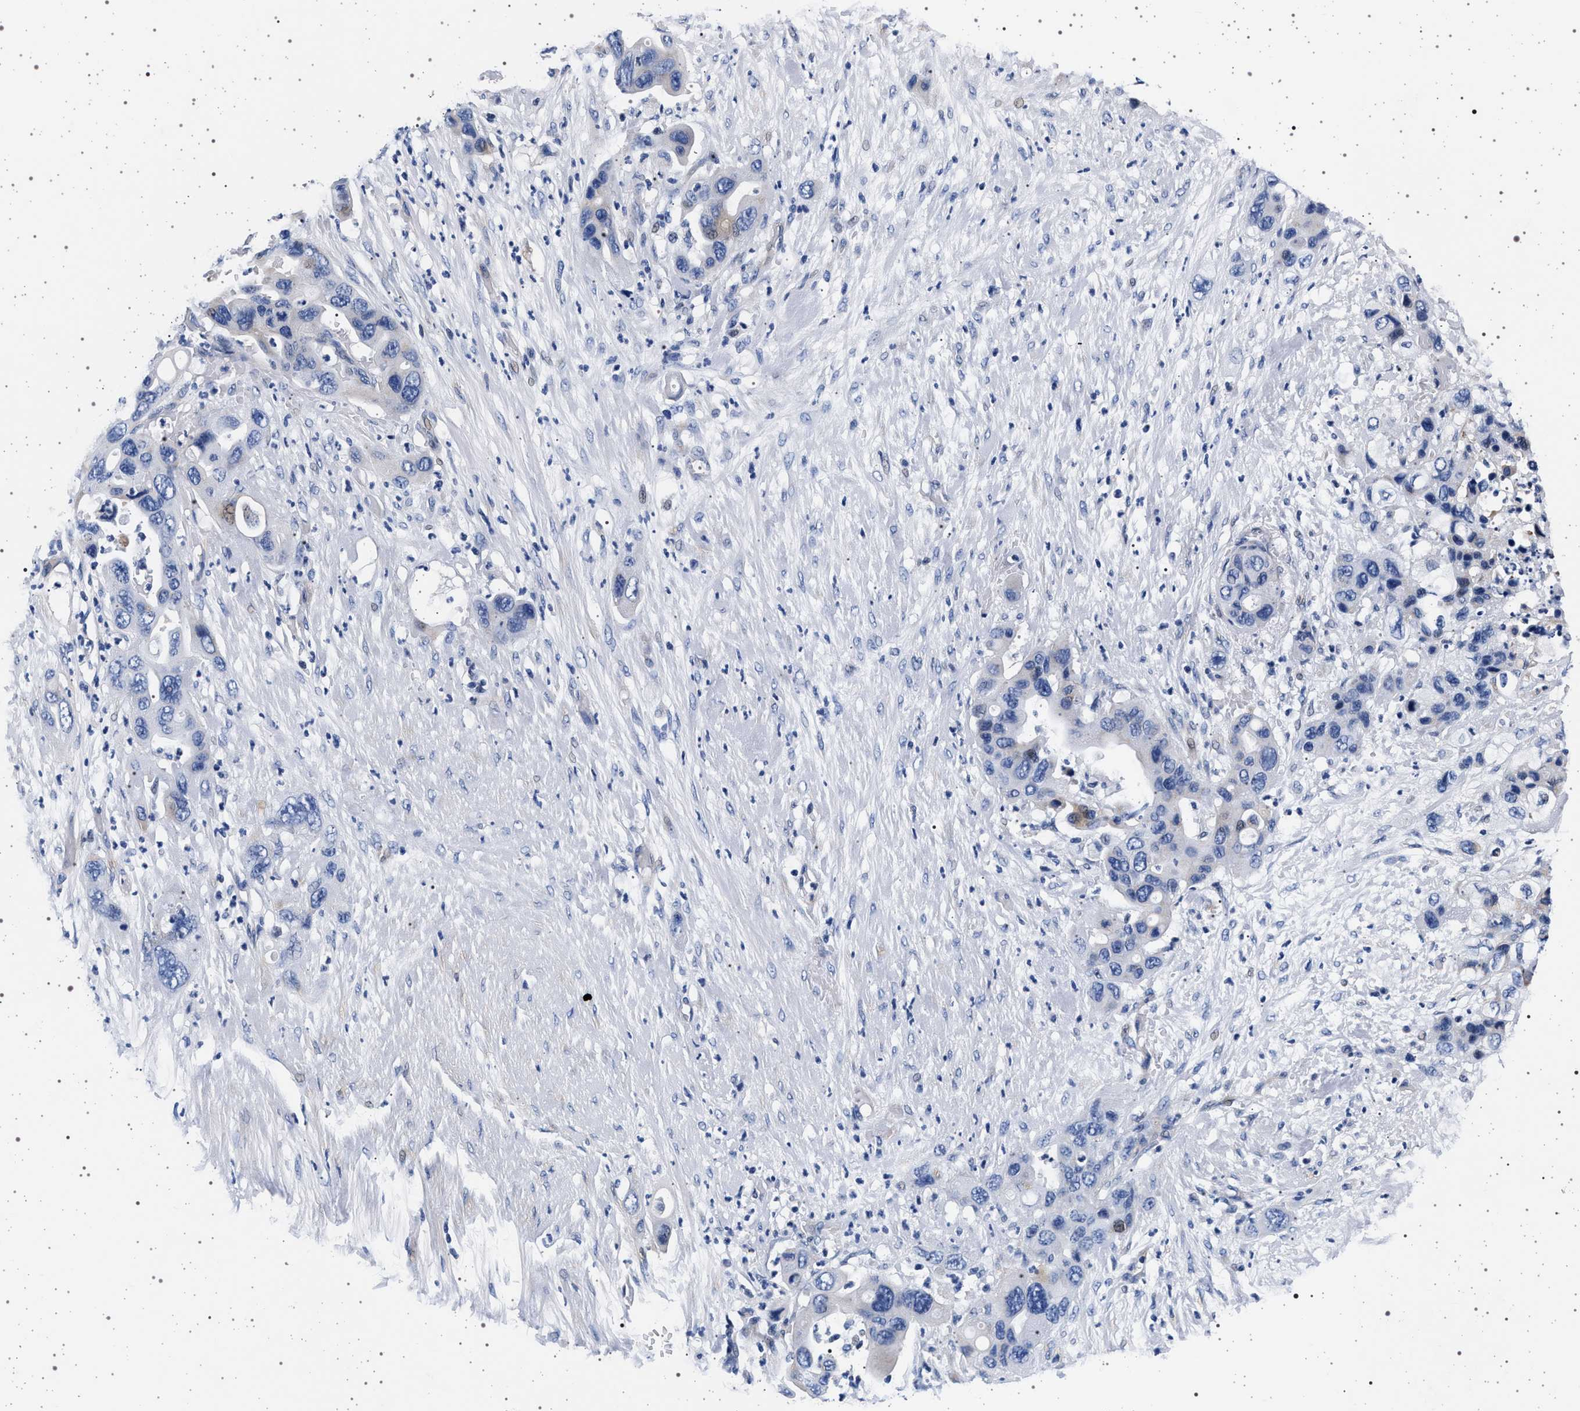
{"staining": {"intensity": "negative", "quantity": "none", "location": "none"}, "tissue": "pancreatic cancer", "cell_type": "Tumor cells", "image_type": "cancer", "snomed": [{"axis": "morphology", "description": "Adenocarcinoma, NOS"}, {"axis": "topography", "description": "Pancreas"}], "caption": "High magnification brightfield microscopy of pancreatic adenocarcinoma stained with DAB (3,3'-diaminobenzidine) (brown) and counterstained with hematoxylin (blue): tumor cells show no significant expression. The staining is performed using DAB brown chromogen with nuclei counter-stained in using hematoxylin.", "gene": "SLC9A1", "patient": {"sex": "female", "age": 71}}